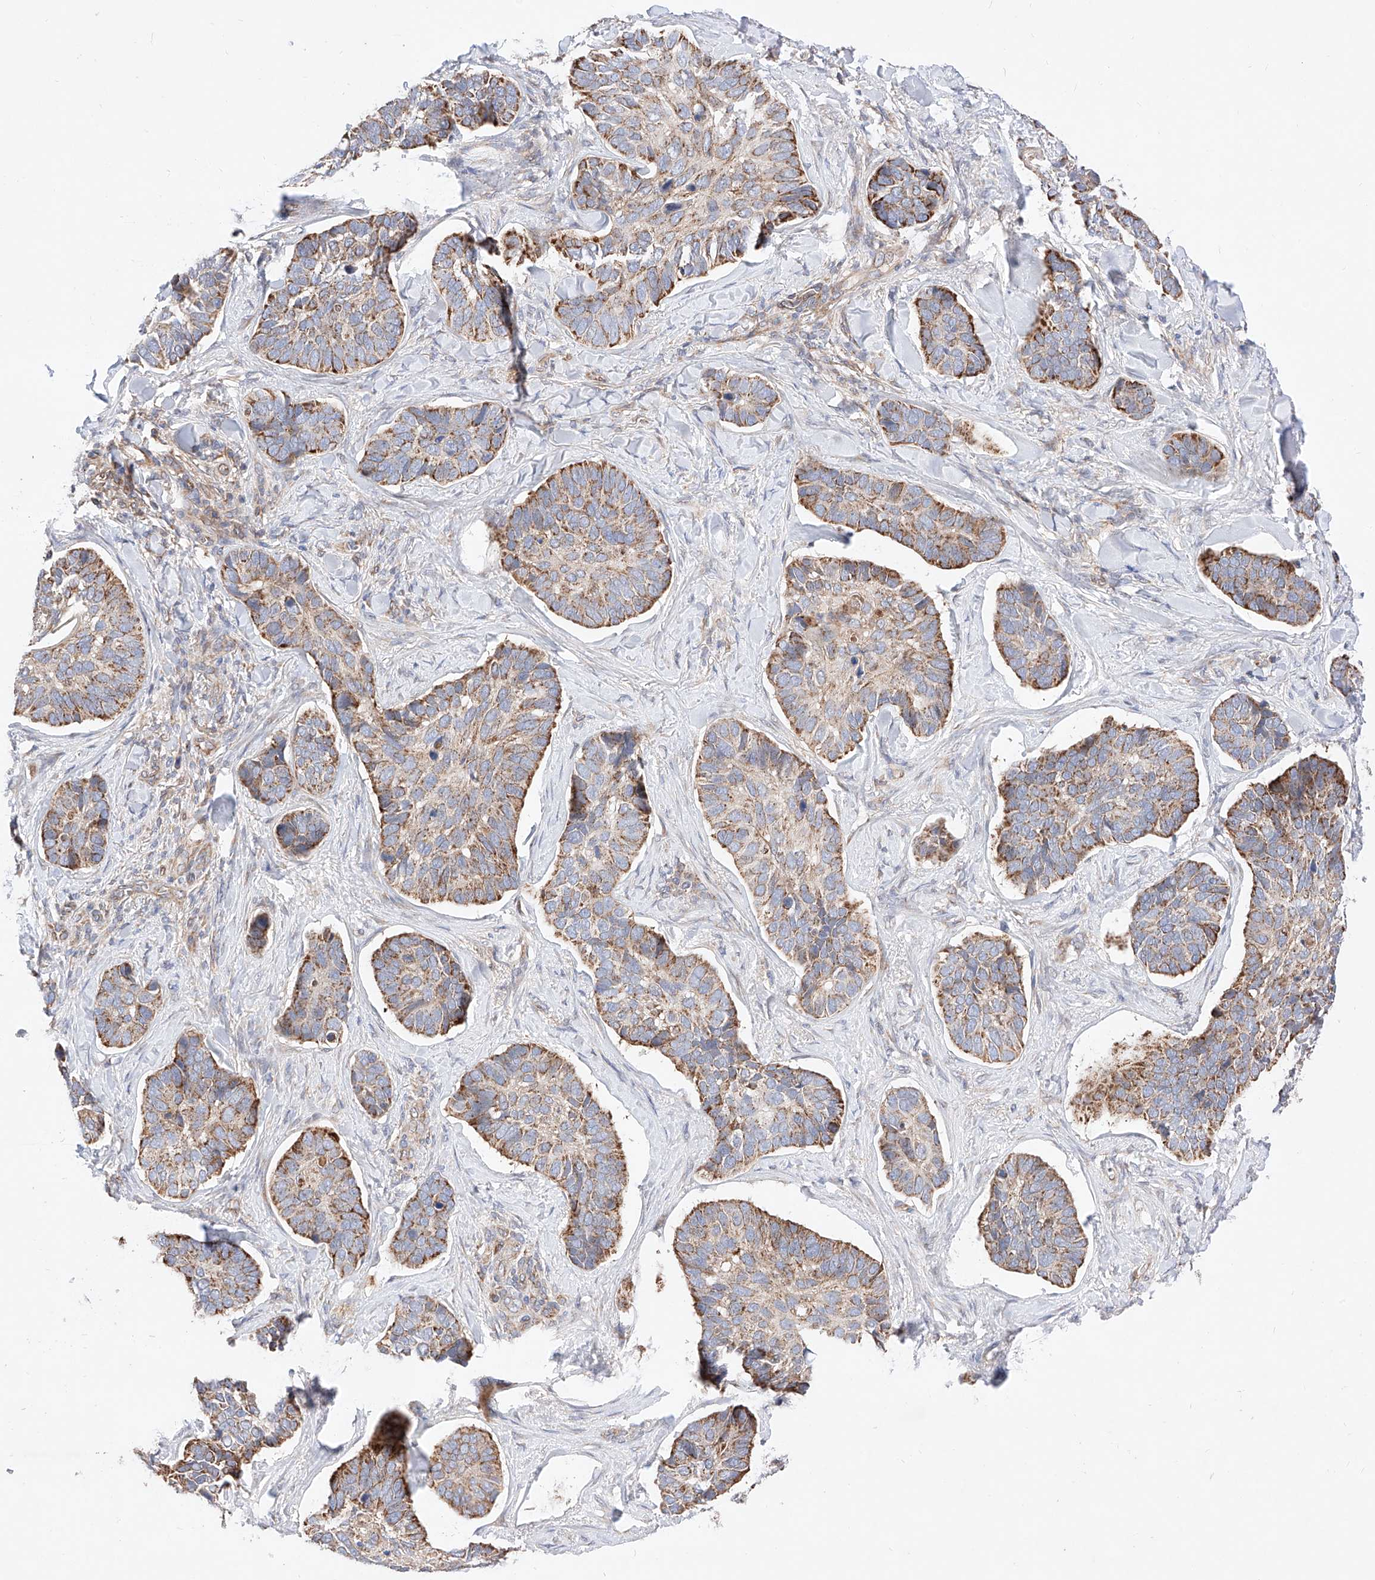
{"staining": {"intensity": "strong", "quantity": "25%-75%", "location": "cytoplasmic/membranous"}, "tissue": "skin cancer", "cell_type": "Tumor cells", "image_type": "cancer", "snomed": [{"axis": "morphology", "description": "Basal cell carcinoma"}, {"axis": "topography", "description": "Skin"}], "caption": "About 25%-75% of tumor cells in basal cell carcinoma (skin) reveal strong cytoplasmic/membranous protein expression as visualized by brown immunohistochemical staining.", "gene": "NR1D1", "patient": {"sex": "male", "age": 62}}